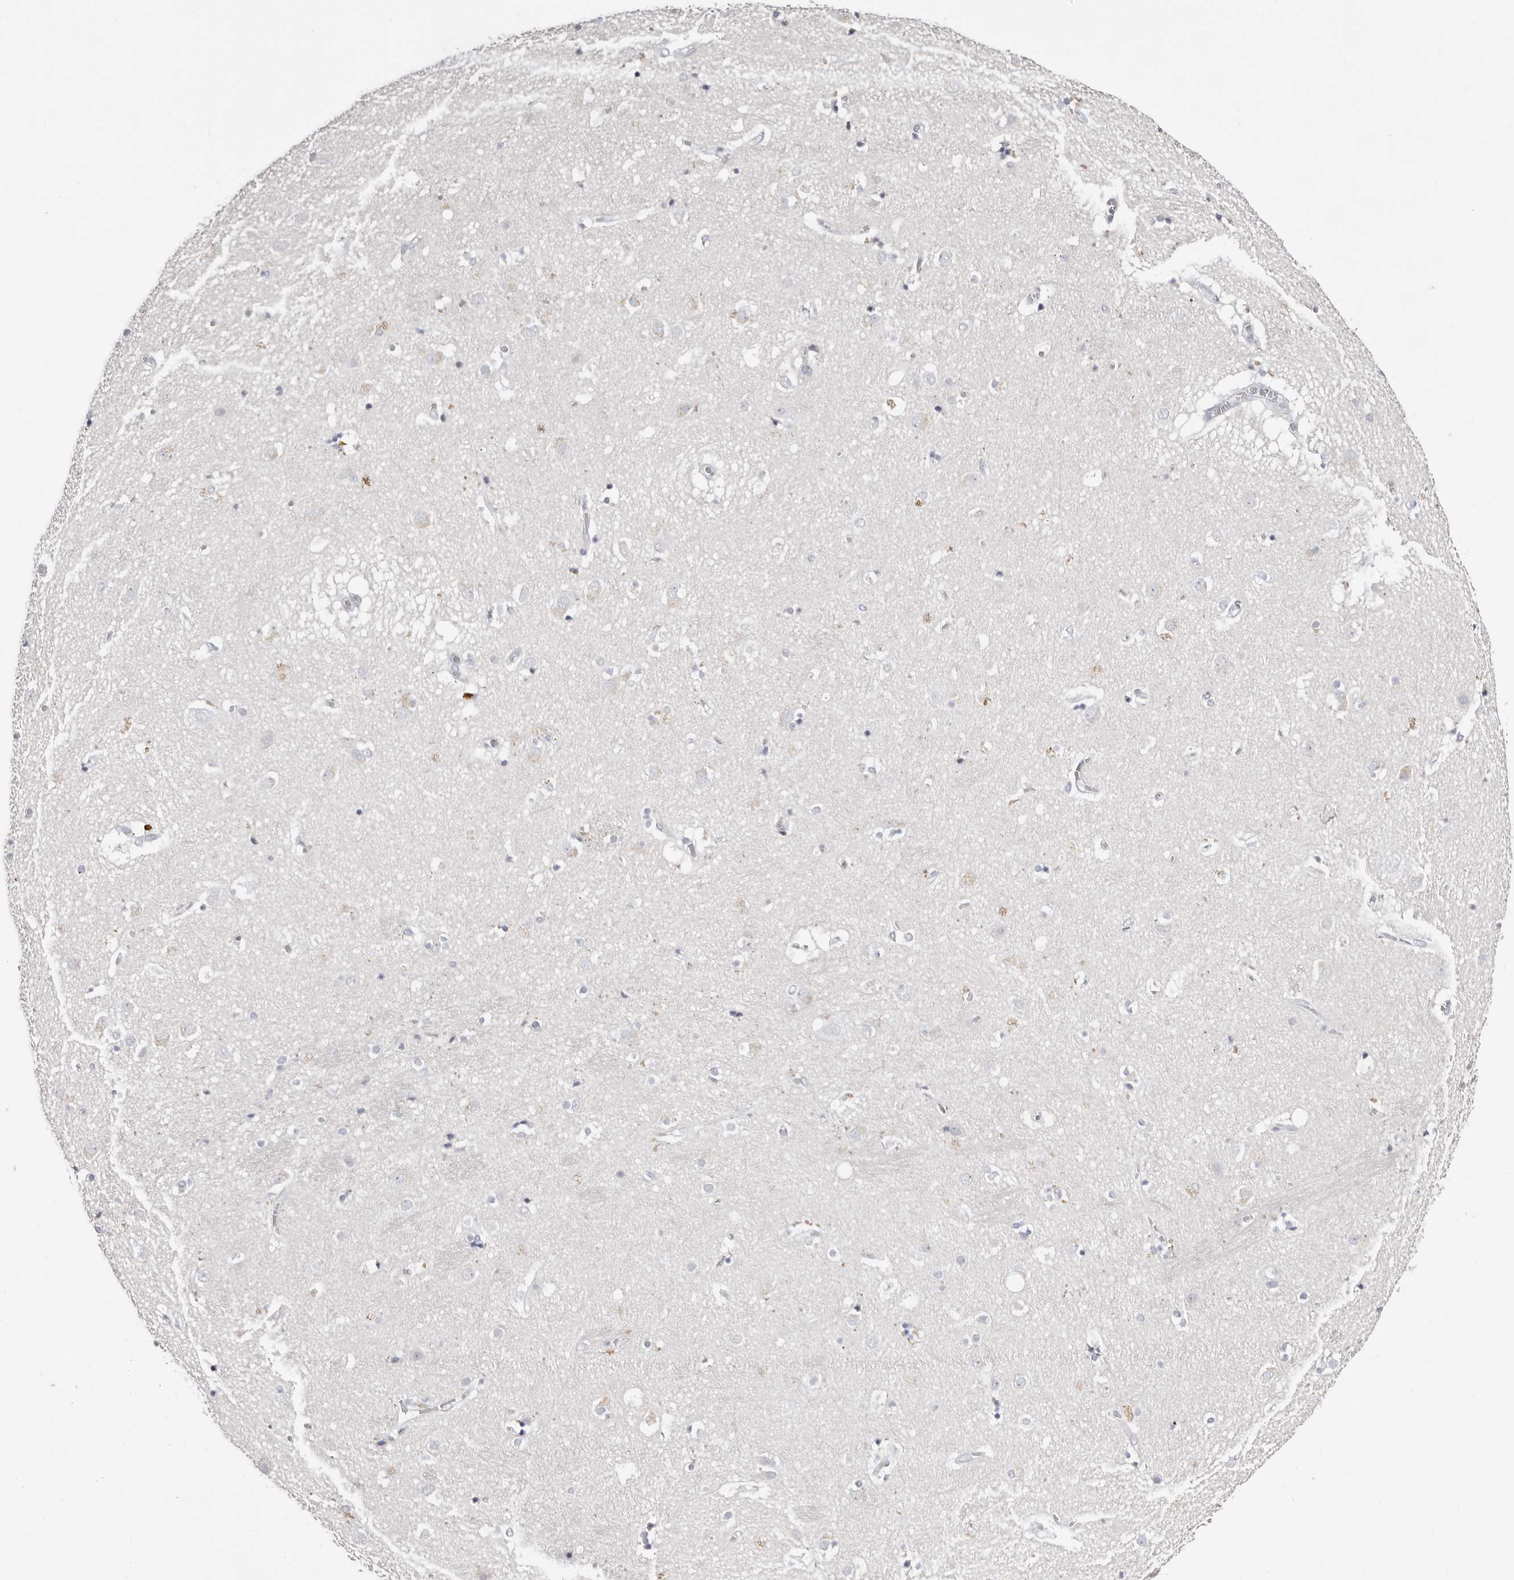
{"staining": {"intensity": "negative", "quantity": "none", "location": "none"}, "tissue": "caudate", "cell_type": "Glial cells", "image_type": "normal", "snomed": [{"axis": "morphology", "description": "Normal tissue, NOS"}, {"axis": "topography", "description": "Lateral ventricle wall"}], "caption": "A high-resolution image shows immunohistochemistry (IHC) staining of benign caudate, which displays no significant positivity in glial cells.", "gene": "AKNAD1", "patient": {"sex": "male", "age": 70}}